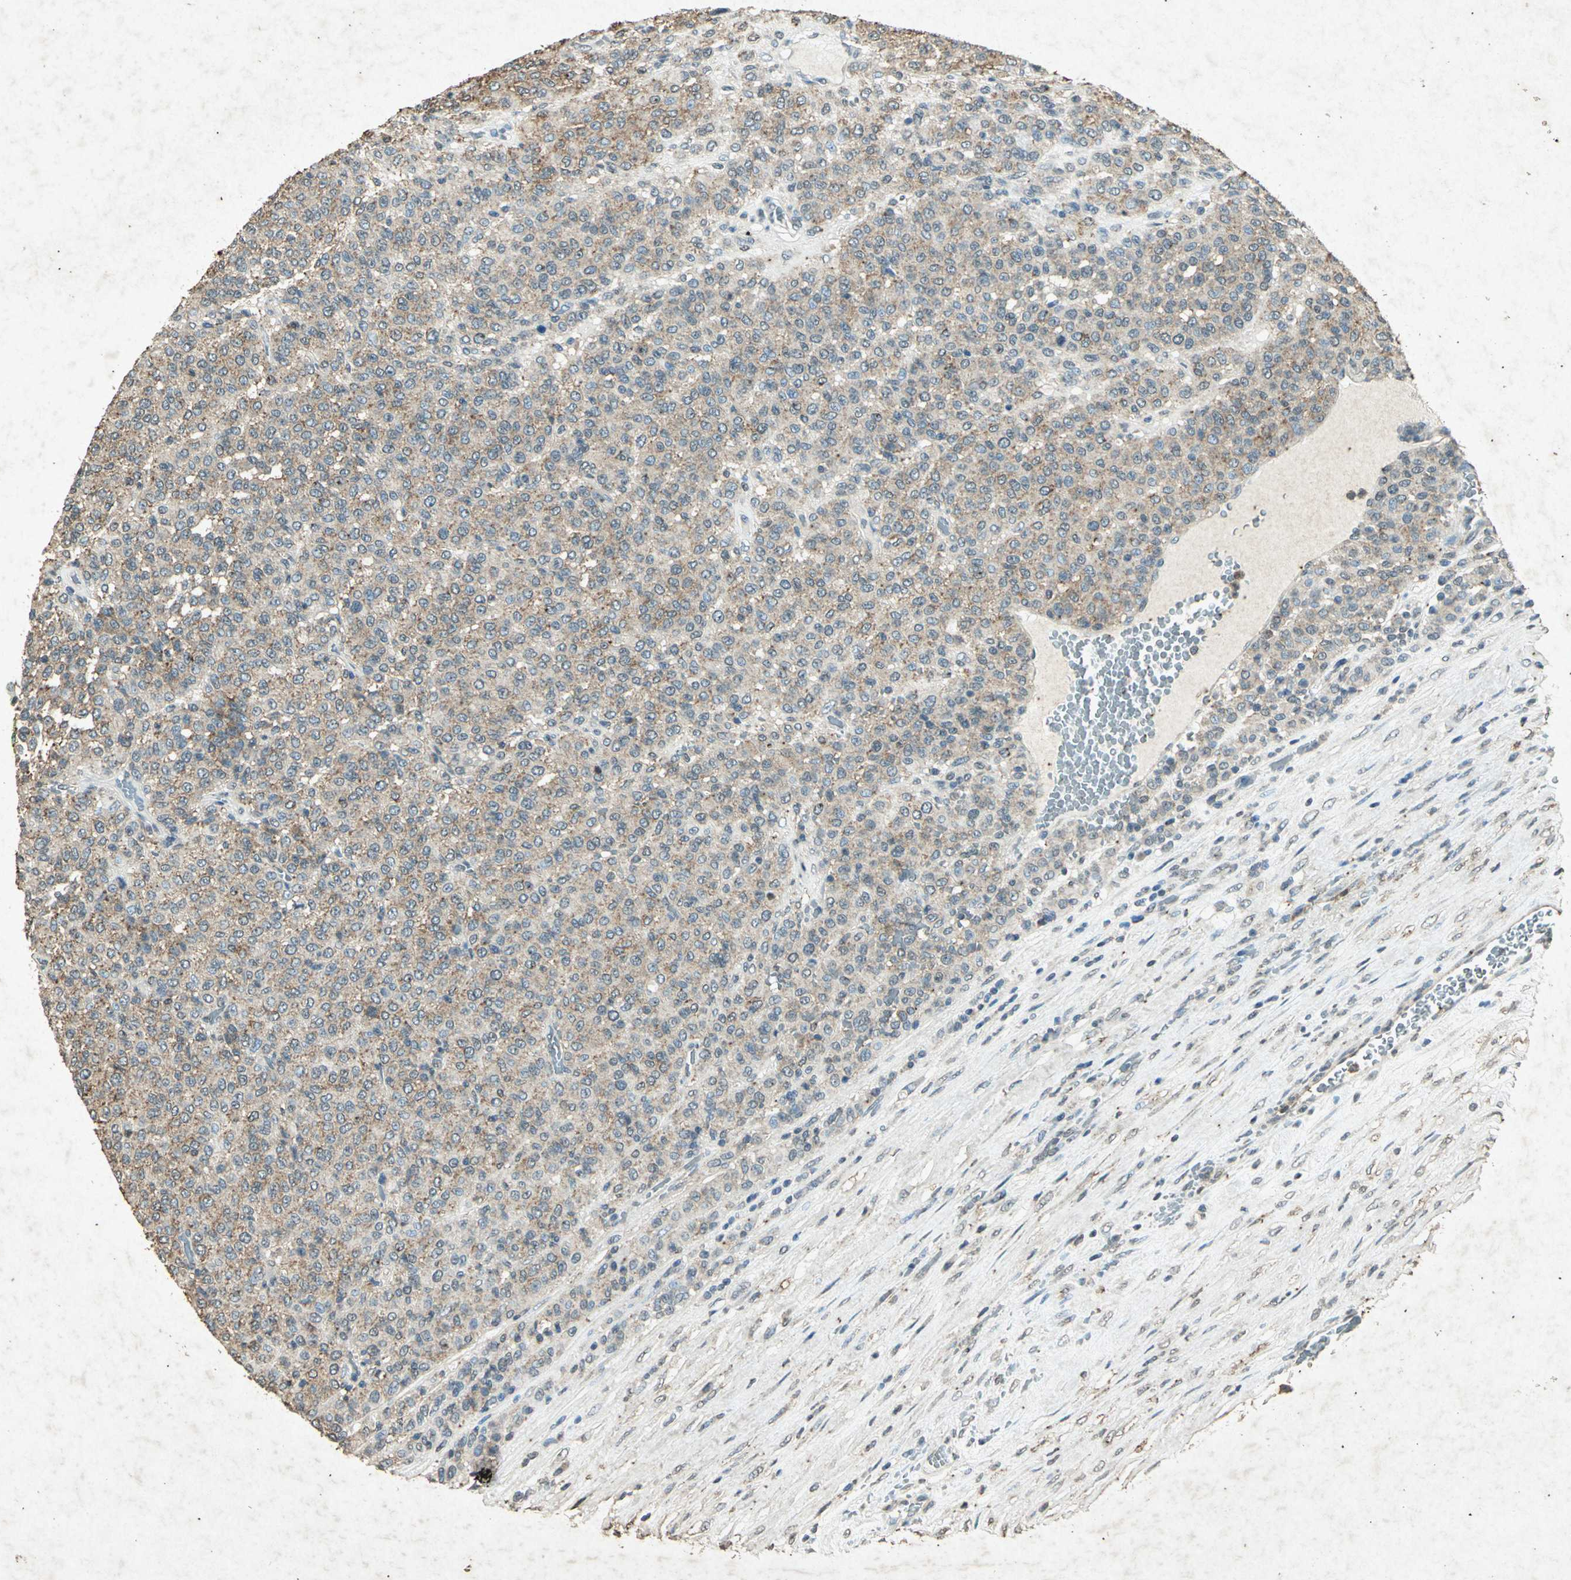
{"staining": {"intensity": "weak", "quantity": "25%-75%", "location": "cytoplasmic/membranous"}, "tissue": "melanoma", "cell_type": "Tumor cells", "image_type": "cancer", "snomed": [{"axis": "morphology", "description": "Malignant melanoma, Metastatic site"}, {"axis": "topography", "description": "Pancreas"}], "caption": "Immunohistochemistry (IHC) photomicrograph of malignant melanoma (metastatic site) stained for a protein (brown), which demonstrates low levels of weak cytoplasmic/membranous expression in approximately 25%-75% of tumor cells.", "gene": "PSEN1", "patient": {"sex": "female", "age": 30}}